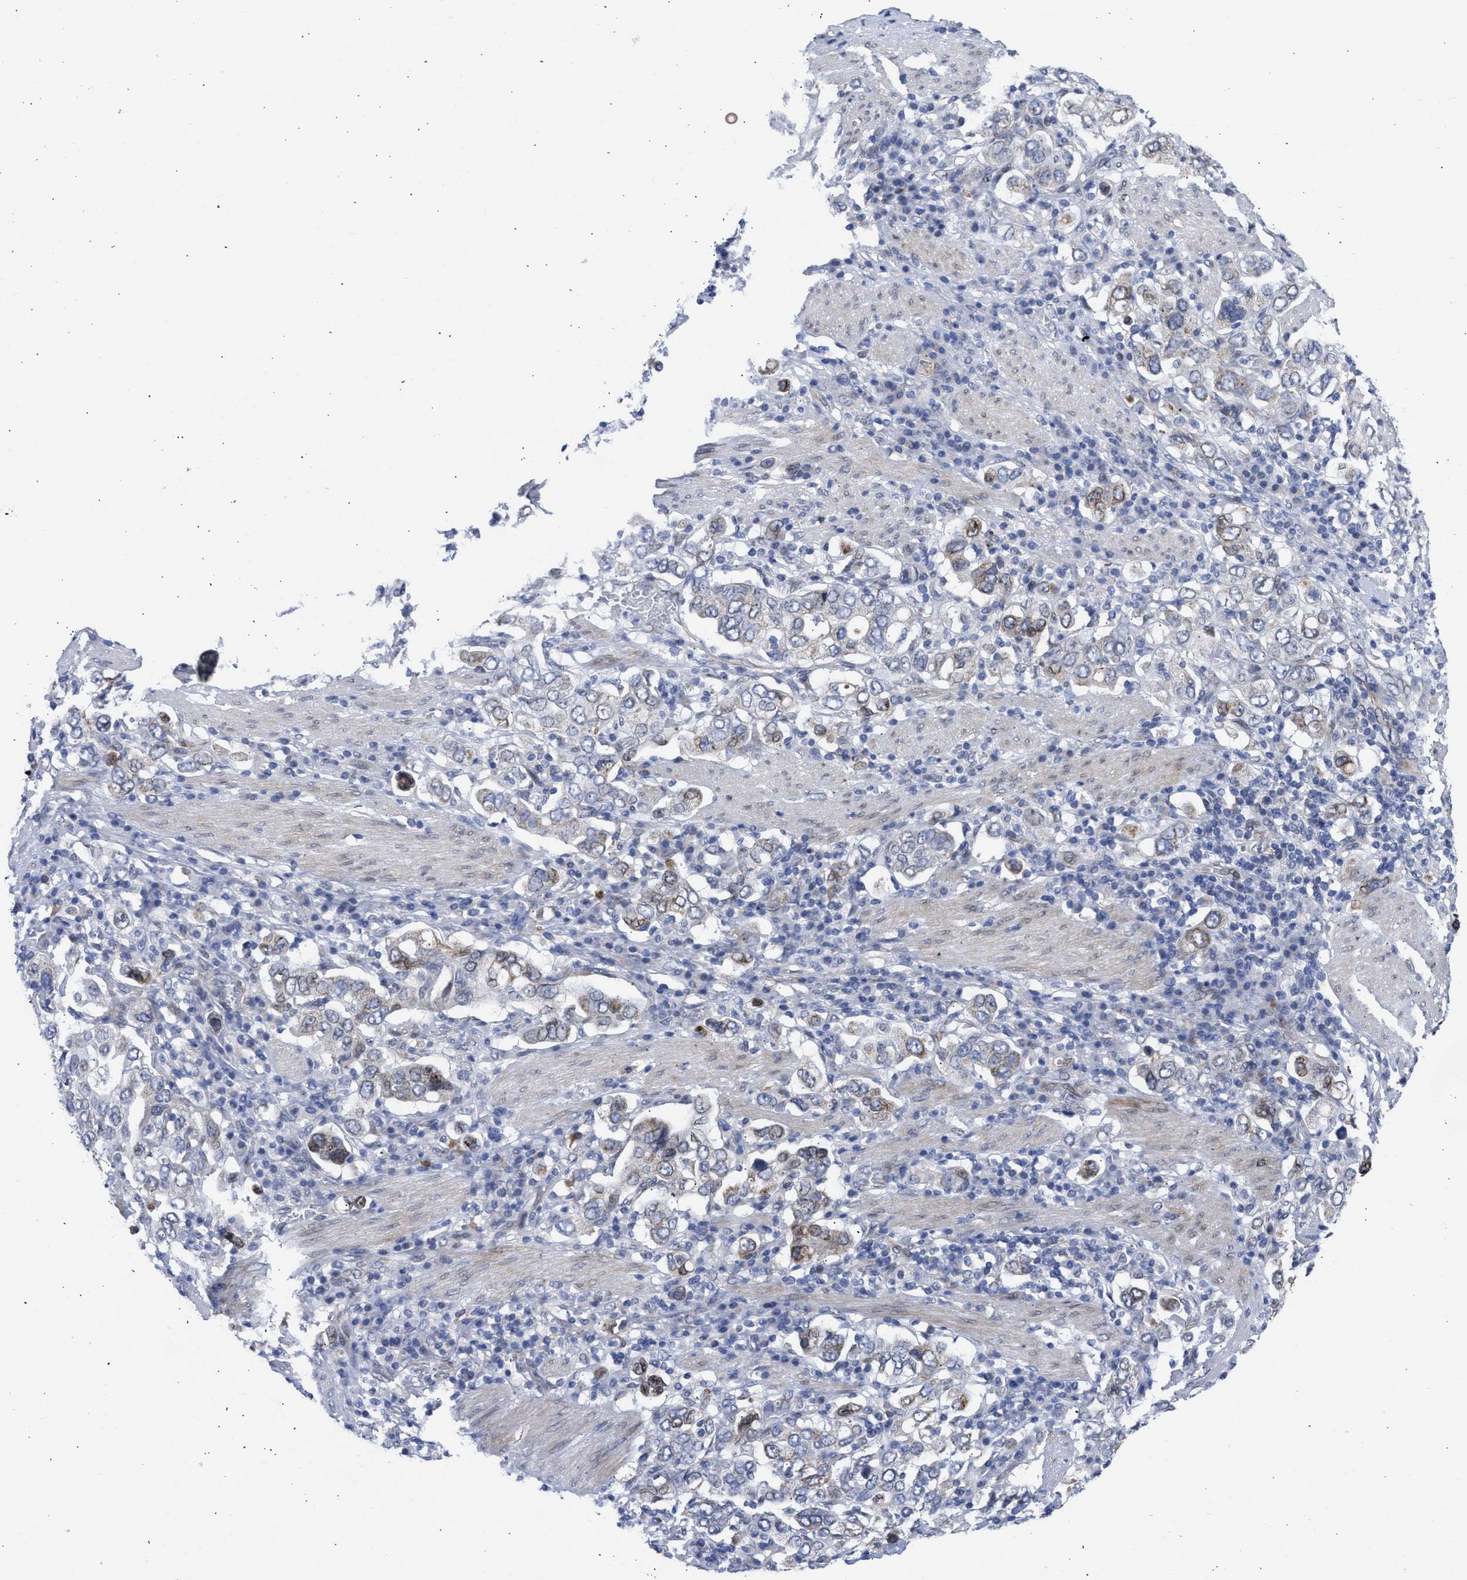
{"staining": {"intensity": "weak", "quantity": "<25%", "location": "cytoplasmic/membranous"}, "tissue": "stomach cancer", "cell_type": "Tumor cells", "image_type": "cancer", "snomed": [{"axis": "morphology", "description": "Adenocarcinoma, NOS"}, {"axis": "topography", "description": "Stomach, upper"}], "caption": "Stomach cancer stained for a protein using IHC reveals no expression tumor cells.", "gene": "NUP35", "patient": {"sex": "male", "age": 62}}